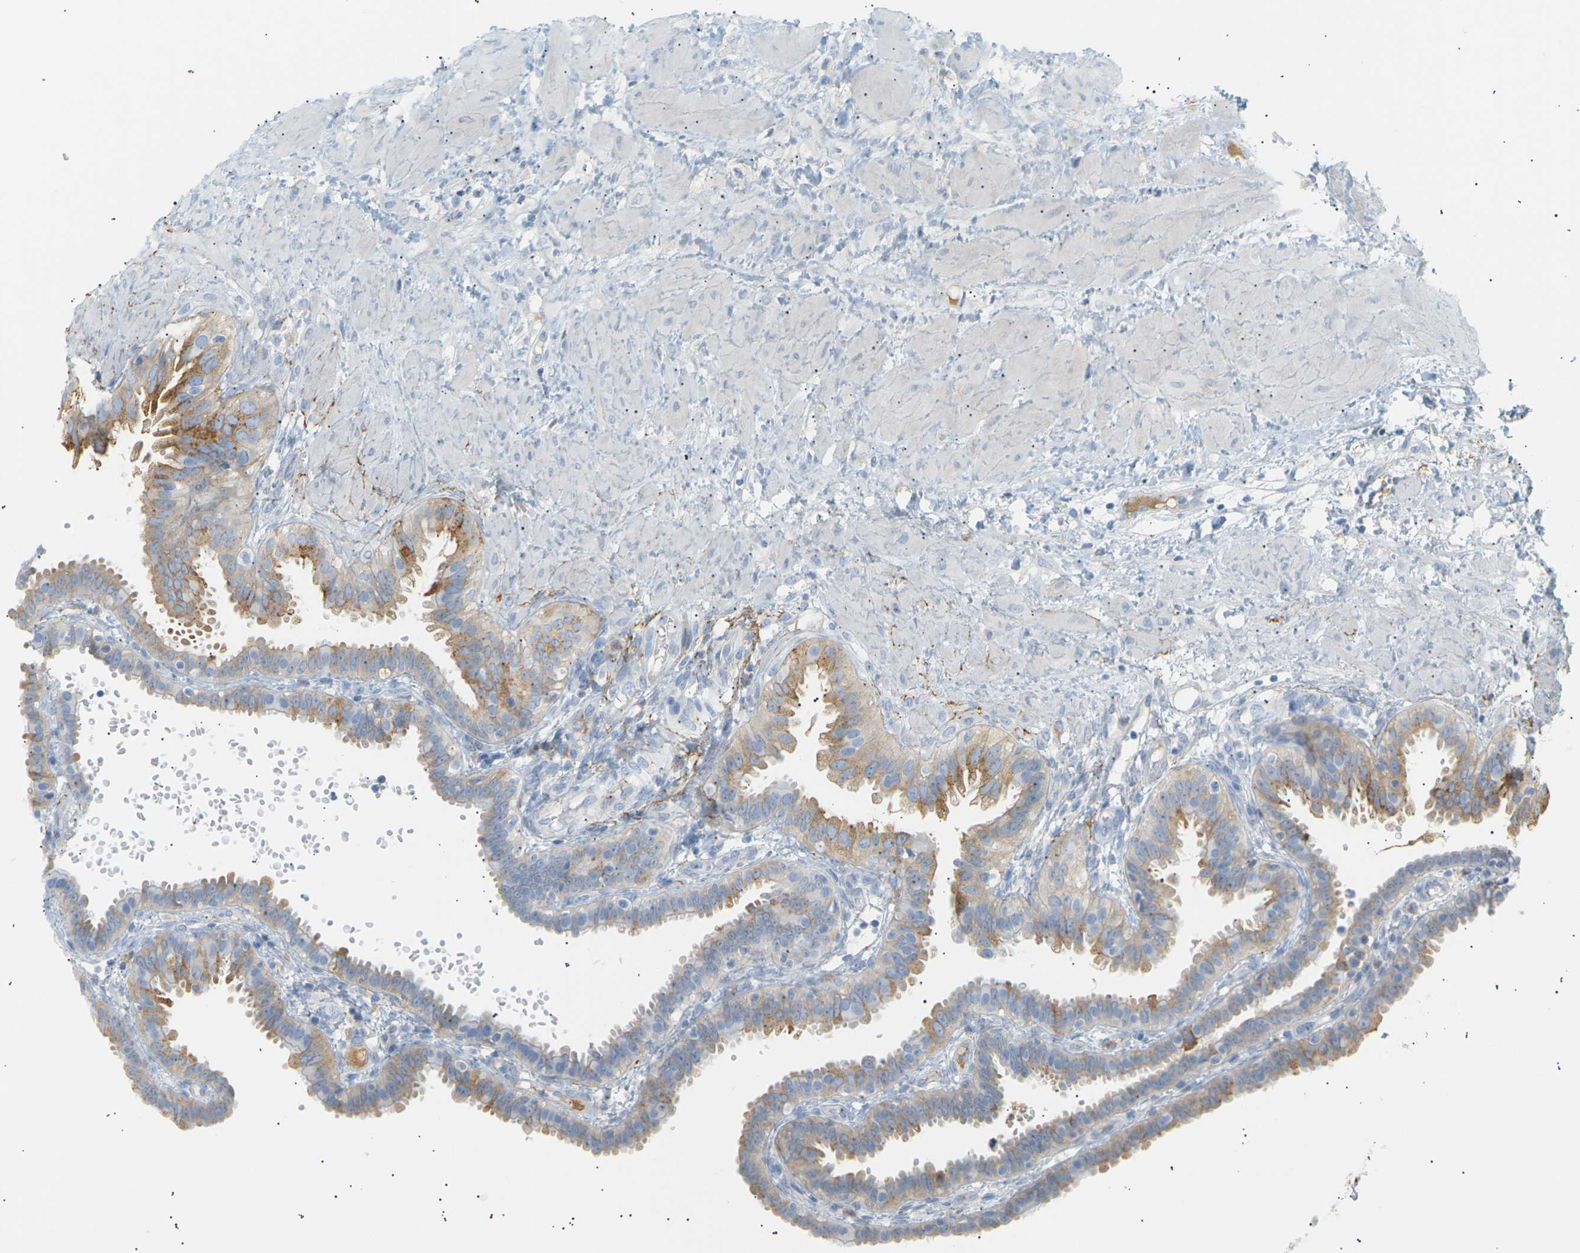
{"staining": {"intensity": "moderate", "quantity": ">75%", "location": "cytoplasmic/membranous"}, "tissue": "fallopian tube", "cell_type": "Glandular cells", "image_type": "normal", "snomed": [{"axis": "morphology", "description": "Normal tissue, NOS"}, {"axis": "topography", "description": "Fallopian tube"}, {"axis": "topography", "description": "Placenta"}], "caption": "DAB (3,3'-diaminobenzidine) immunohistochemical staining of benign fallopian tube demonstrates moderate cytoplasmic/membranous protein staining in approximately >75% of glandular cells. The protein is shown in brown color, while the nuclei are stained blue.", "gene": "CLU", "patient": {"sex": "female", "age": 34}}